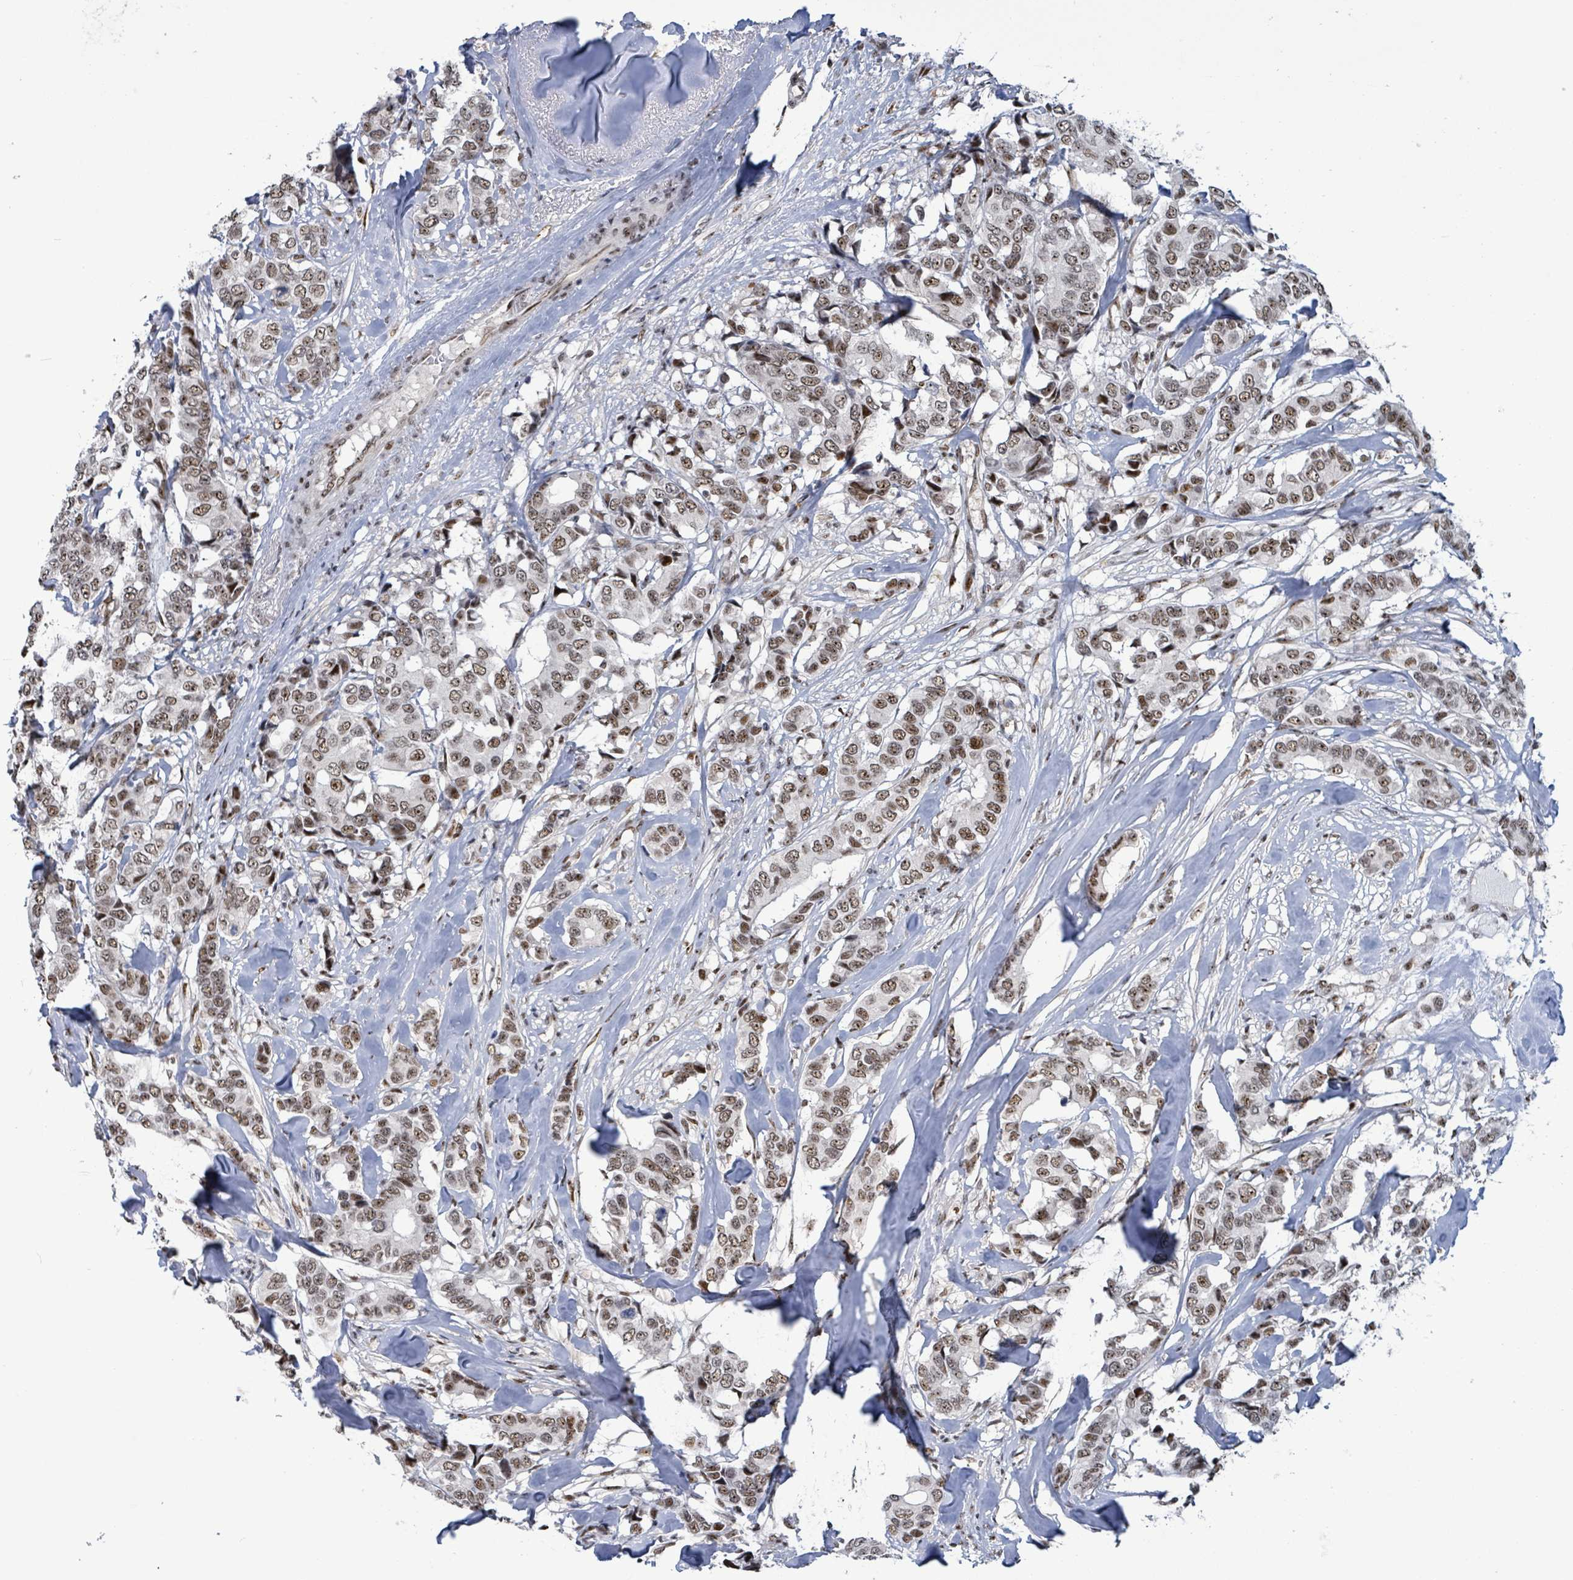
{"staining": {"intensity": "moderate", "quantity": ">75%", "location": "nuclear"}, "tissue": "breast cancer", "cell_type": "Tumor cells", "image_type": "cancer", "snomed": [{"axis": "morphology", "description": "Duct carcinoma"}, {"axis": "topography", "description": "Breast"}], "caption": "Brown immunohistochemical staining in breast cancer shows moderate nuclear expression in approximately >75% of tumor cells.", "gene": "RRN3", "patient": {"sex": "female", "age": 87}}